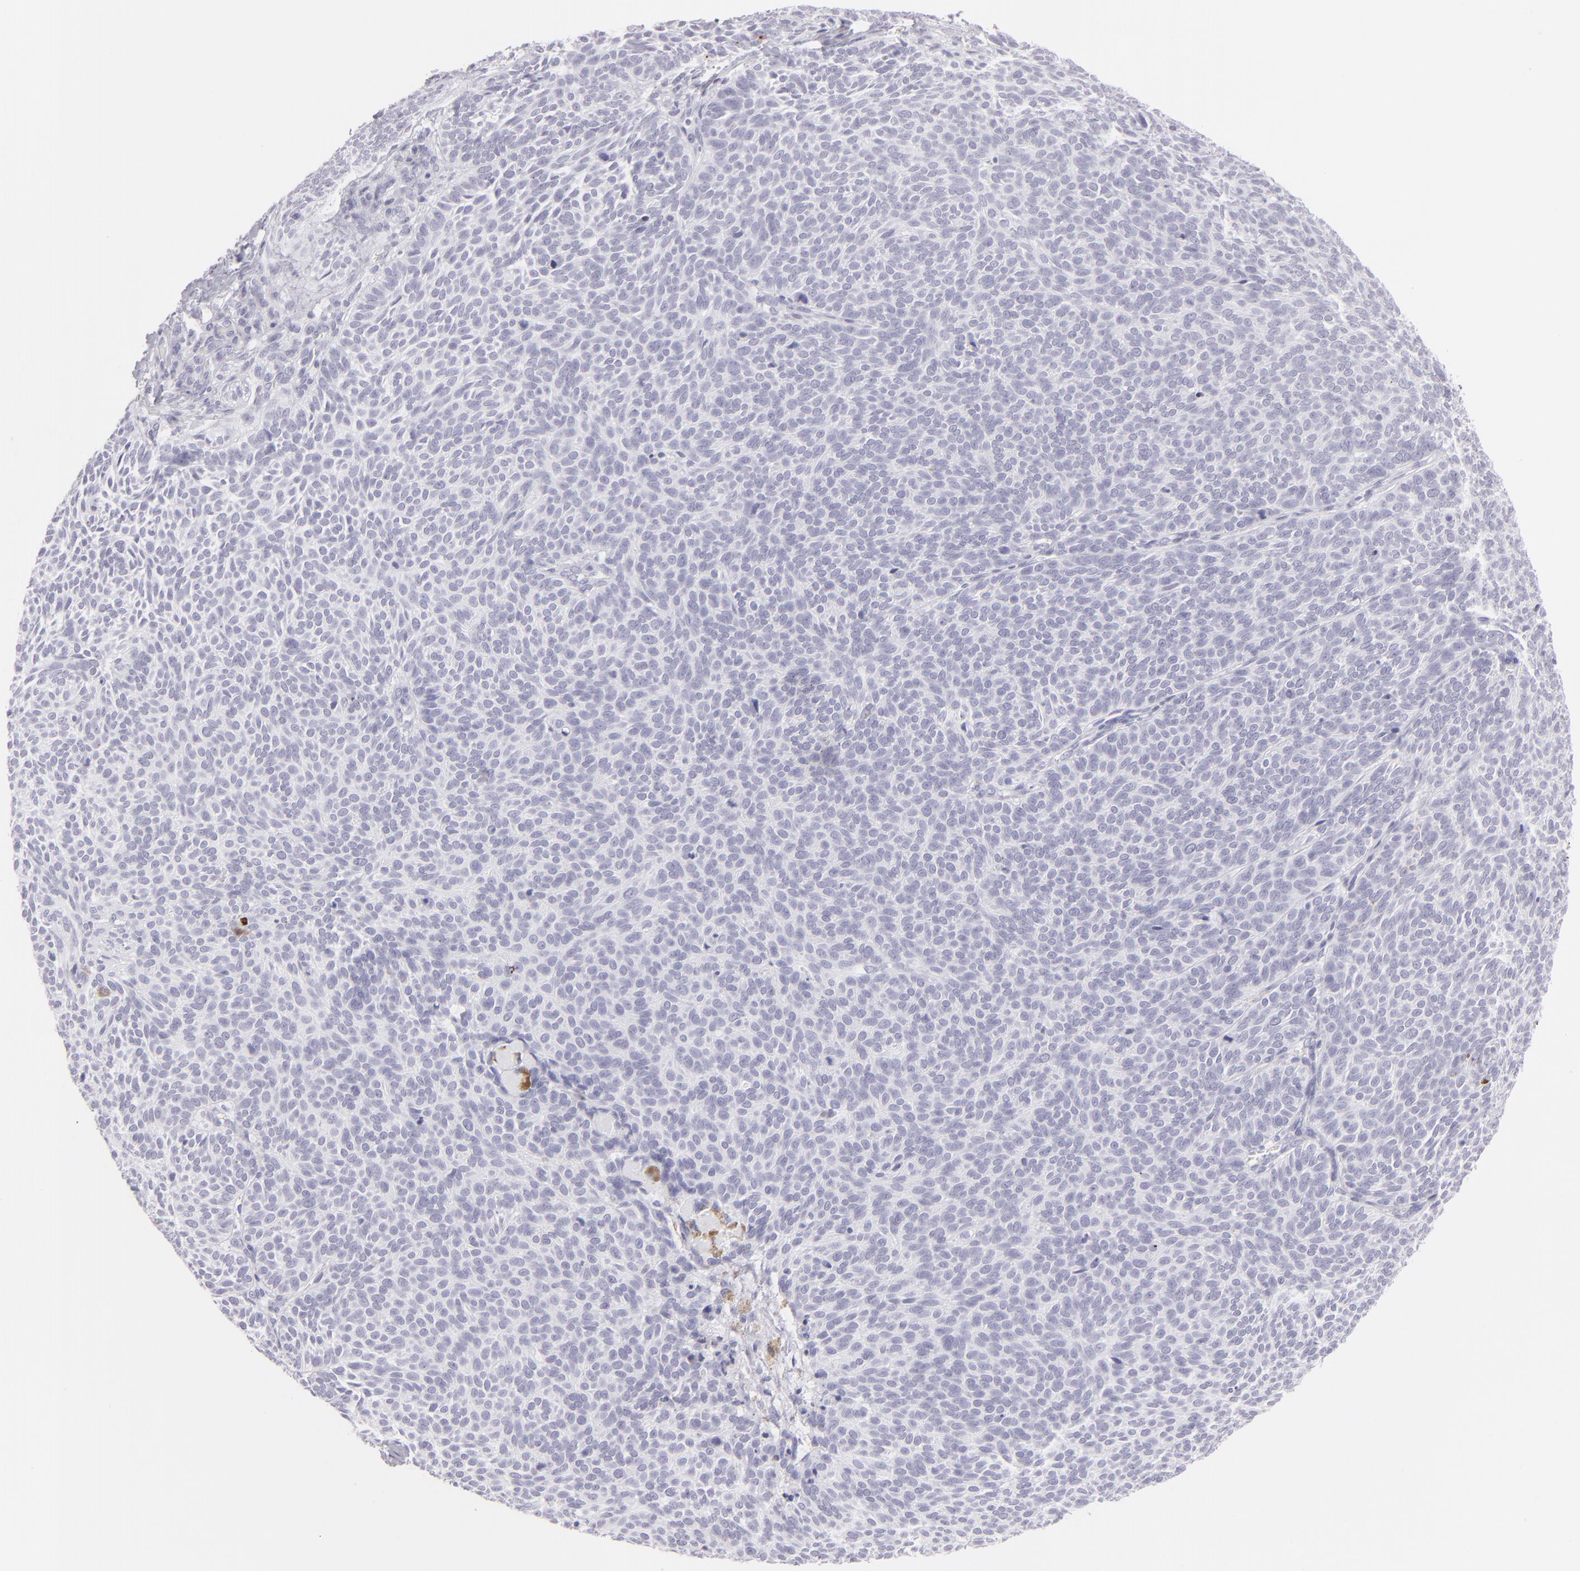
{"staining": {"intensity": "negative", "quantity": "none", "location": "none"}, "tissue": "skin cancer", "cell_type": "Tumor cells", "image_type": "cancer", "snomed": [{"axis": "morphology", "description": "Basal cell carcinoma"}, {"axis": "topography", "description": "Skin"}], "caption": "The immunohistochemistry micrograph has no significant expression in tumor cells of basal cell carcinoma (skin) tissue.", "gene": "FLG", "patient": {"sex": "male", "age": 63}}